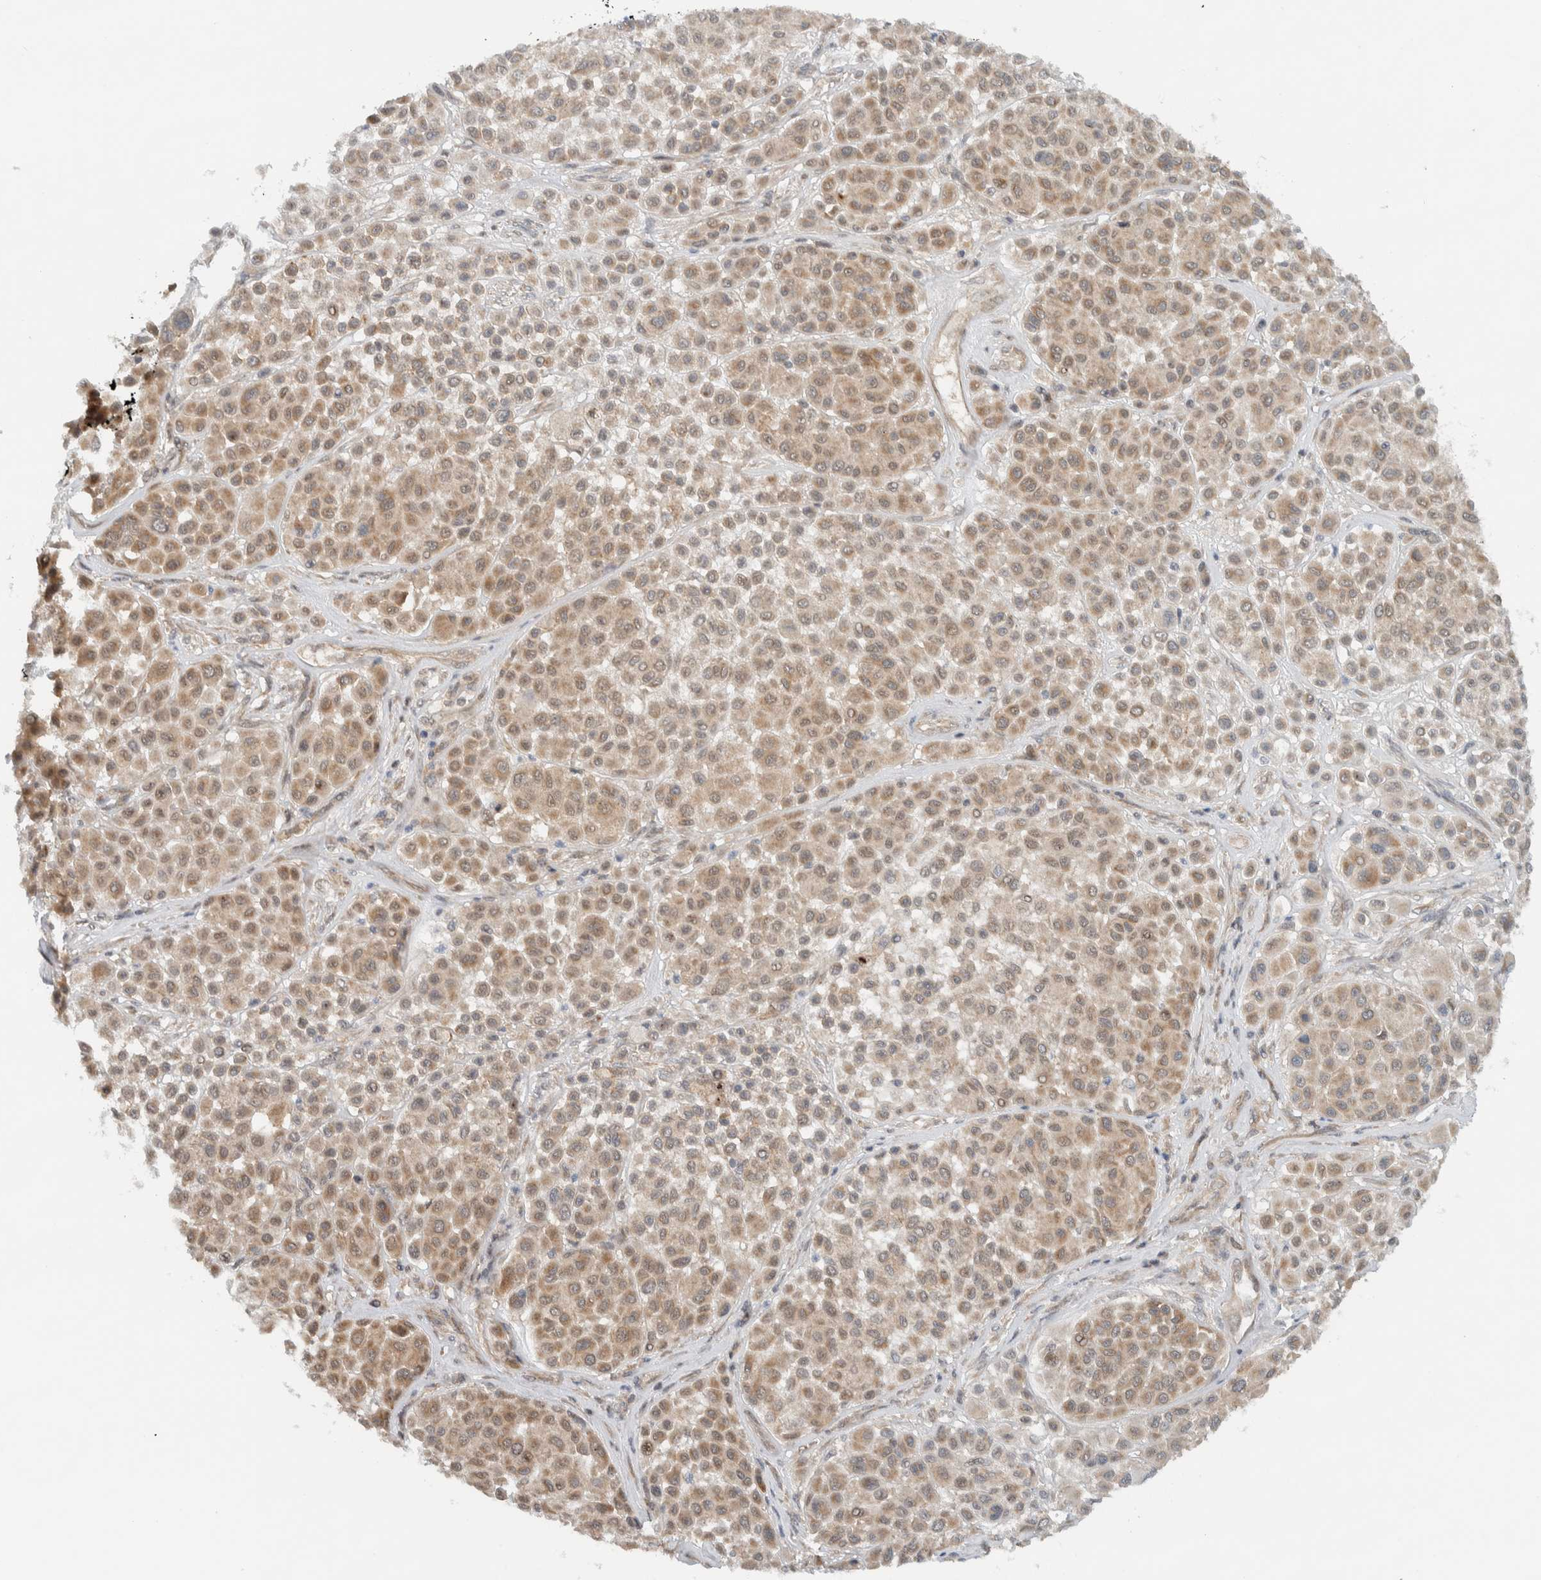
{"staining": {"intensity": "weak", "quantity": ">75%", "location": "cytoplasmic/membranous"}, "tissue": "melanoma", "cell_type": "Tumor cells", "image_type": "cancer", "snomed": [{"axis": "morphology", "description": "Malignant melanoma, Metastatic site"}, {"axis": "topography", "description": "Soft tissue"}], "caption": "Malignant melanoma (metastatic site) tissue reveals weak cytoplasmic/membranous staining in approximately >75% of tumor cells", "gene": "KLHL6", "patient": {"sex": "male", "age": 41}}